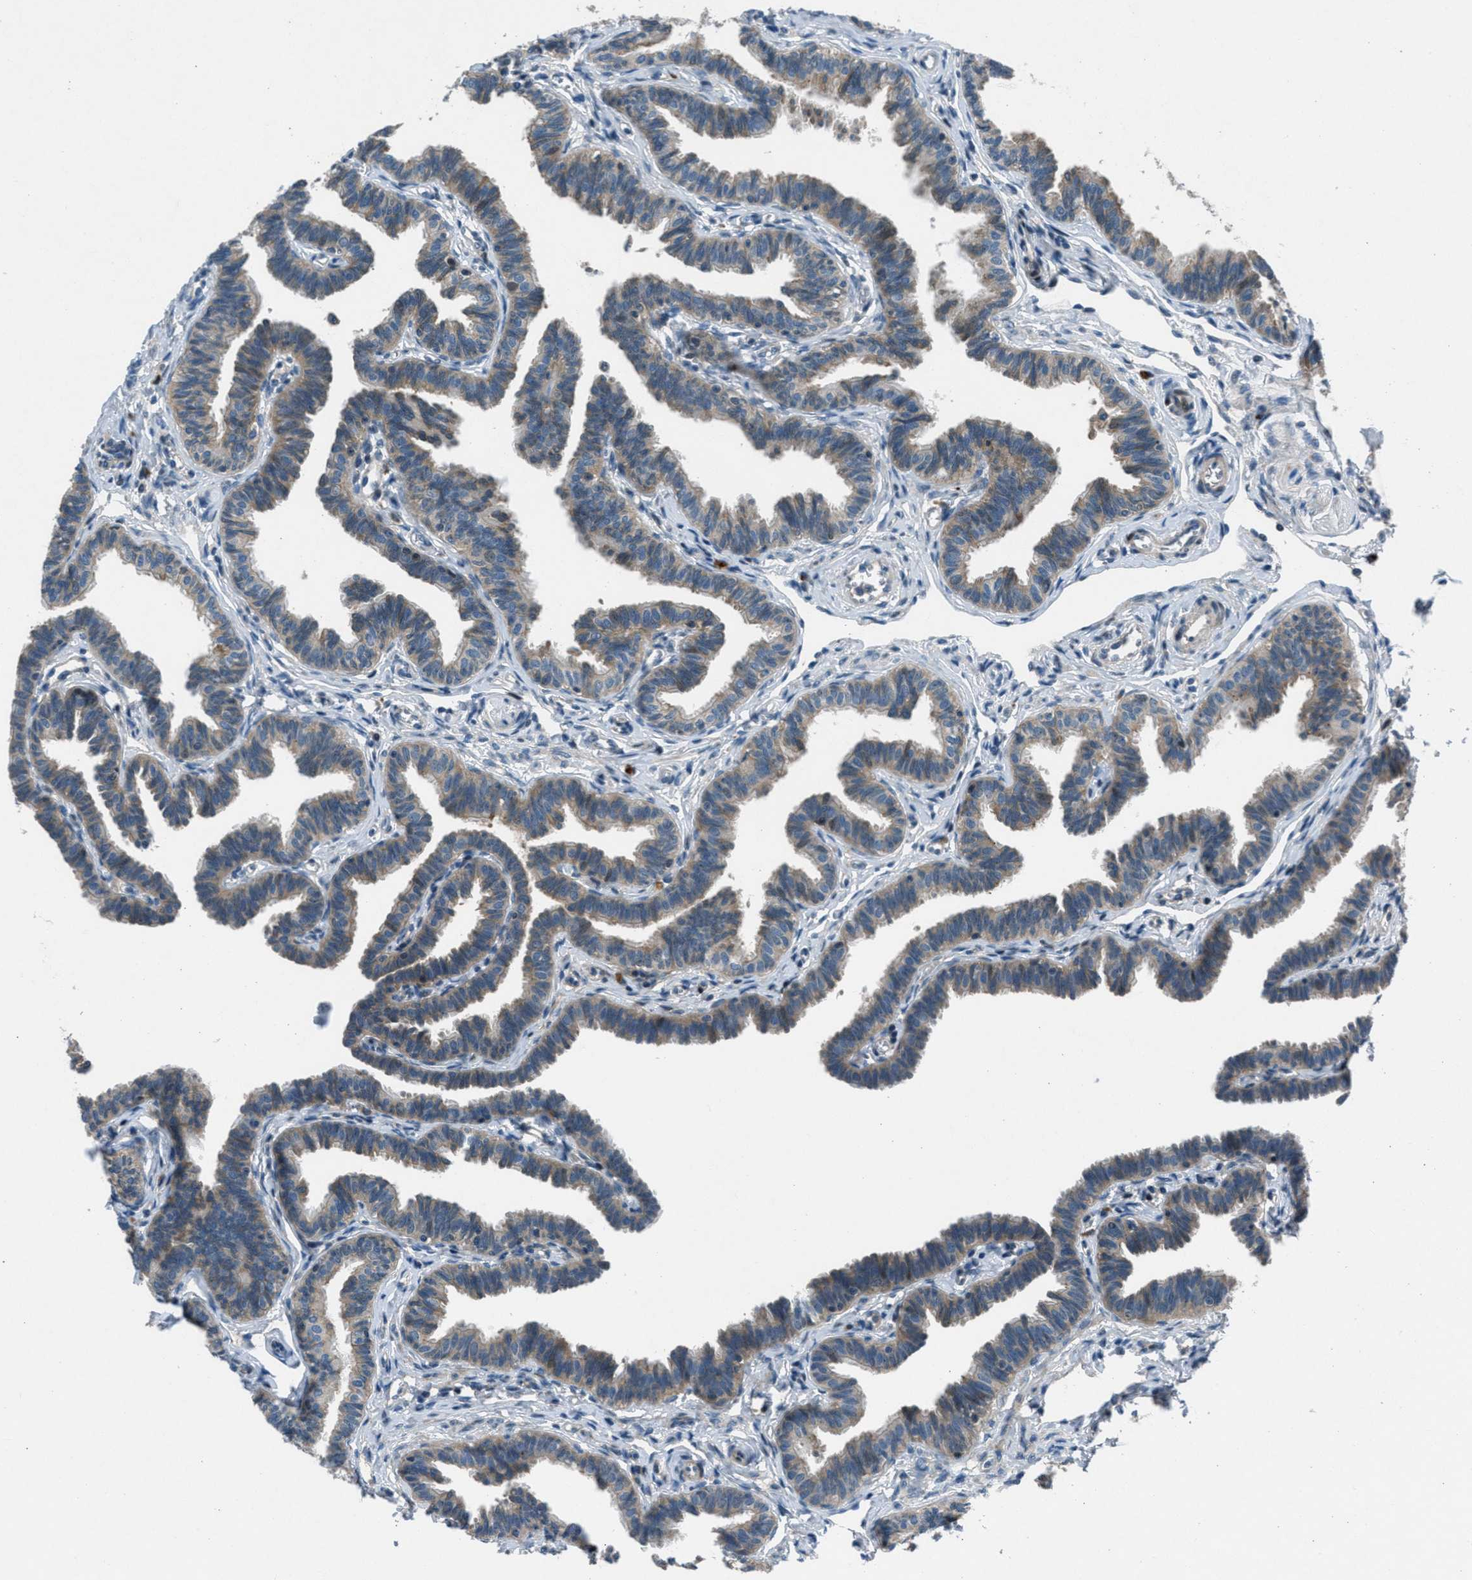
{"staining": {"intensity": "weak", "quantity": ">75%", "location": "cytoplasmic/membranous"}, "tissue": "fallopian tube", "cell_type": "Glandular cells", "image_type": "normal", "snomed": [{"axis": "morphology", "description": "Normal tissue, NOS"}, {"axis": "topography", "description": "Fallopian tube"}, {"axis": "topography", "description": "Ovary"}], "caption": "Fallopian tube stained for a protein exhibits weak cytoplasmic/membranous positivity in glandular cells. The staining is performed using DAB (3,3'-diaminobenzidine) brown chromogen to label protein expression. The nuclei are counter-stained blue using hematoxylin.", "gene": "CLEC2D", "patient": {"sex": "female", "age": 23}}